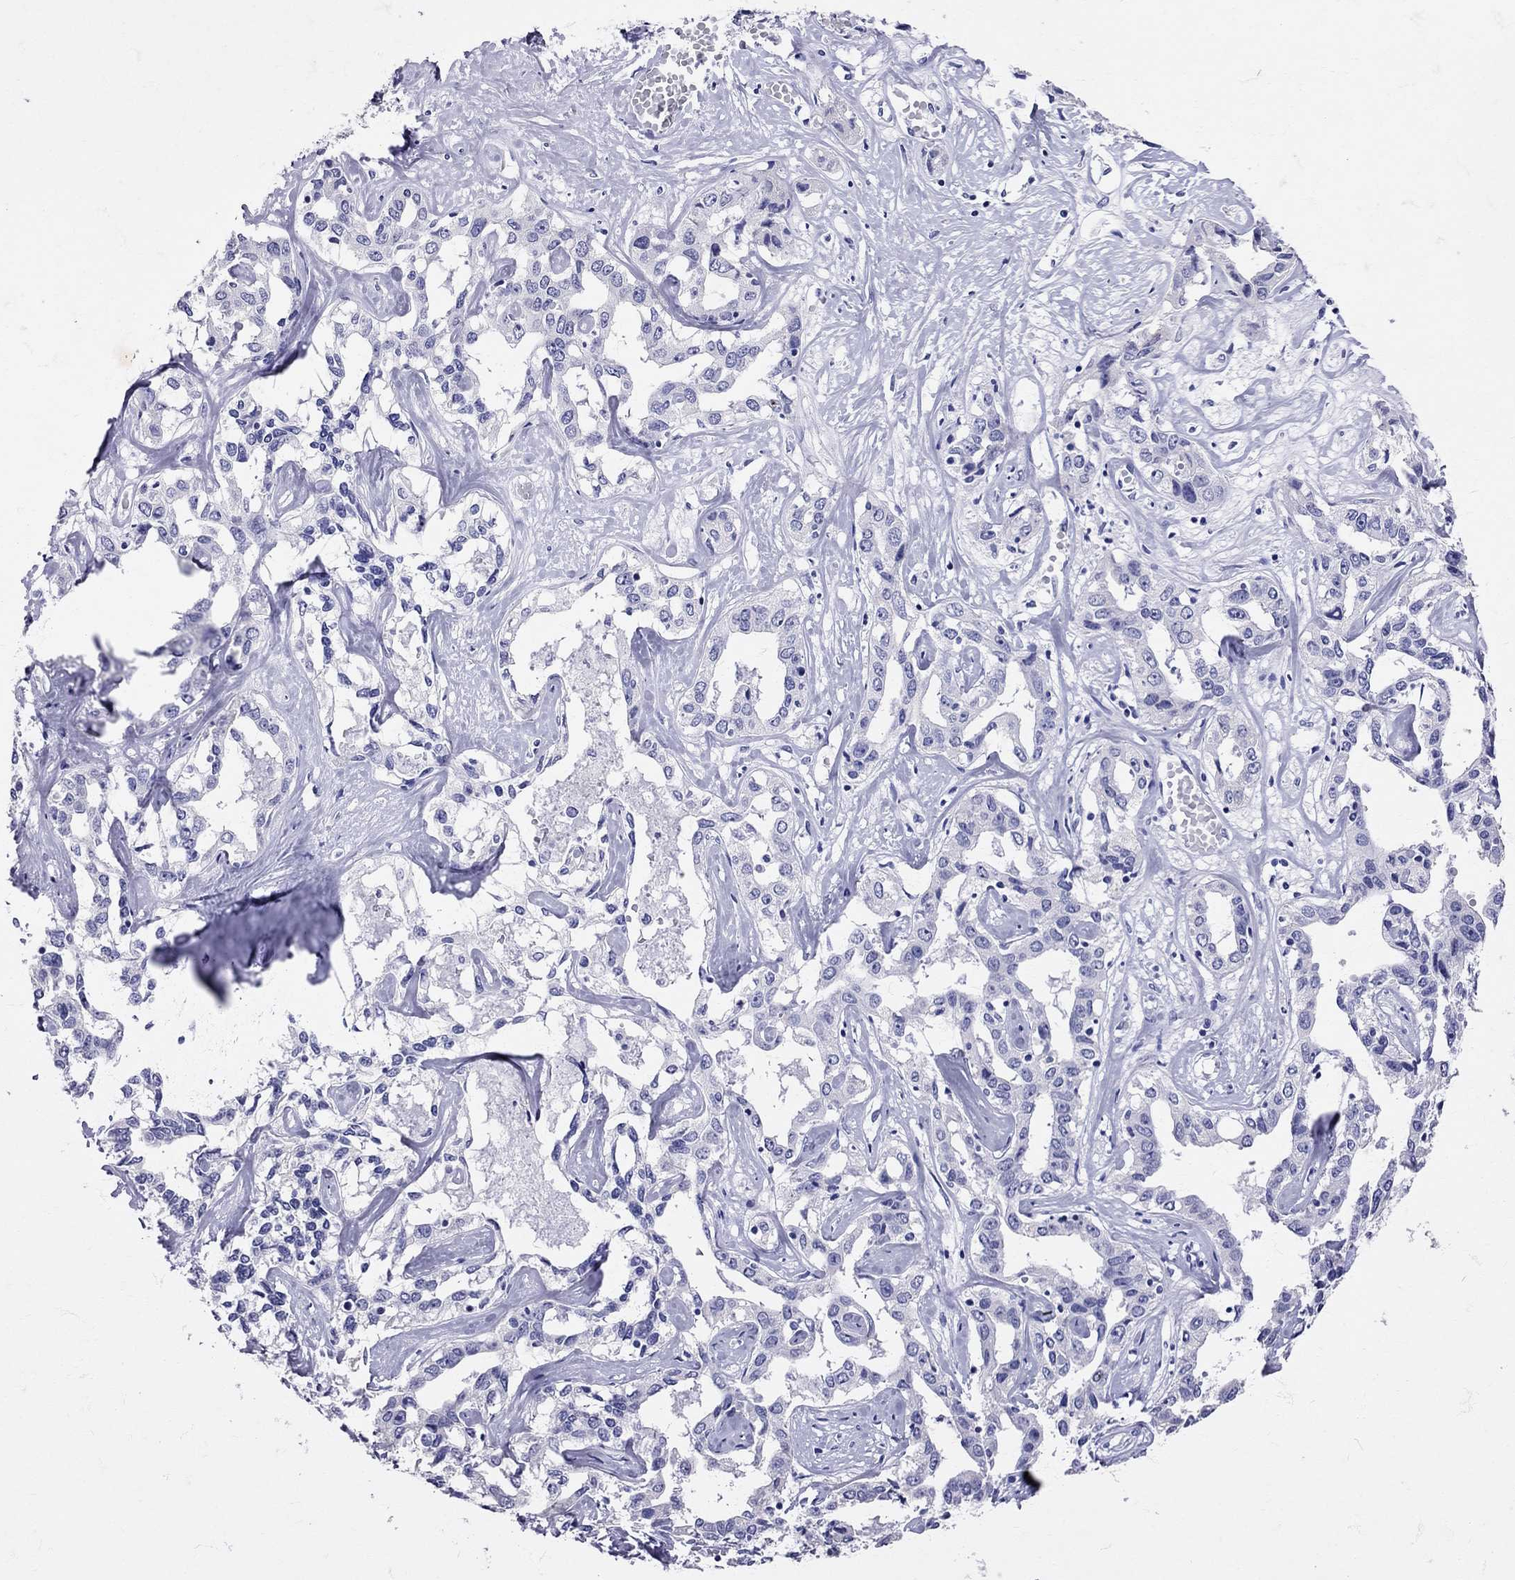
{"staining": {"intensity": "negative", "quantity": "none", "location": "none"}, "tissue": "liver cancer", "cell_type": "Tumor cells", "image_type": "cancer", "snomed": [{"axis": "morphology", "description": "Cholangiocarcinoma"}, {"axis": "topography", "description": "Liver"}], "caption": "A histopathology image of human liver cholangiocarcinoma is negative for staining in tumor cells.", "gene": "AVP", "patient": {"sex": "male", "age": 59}}